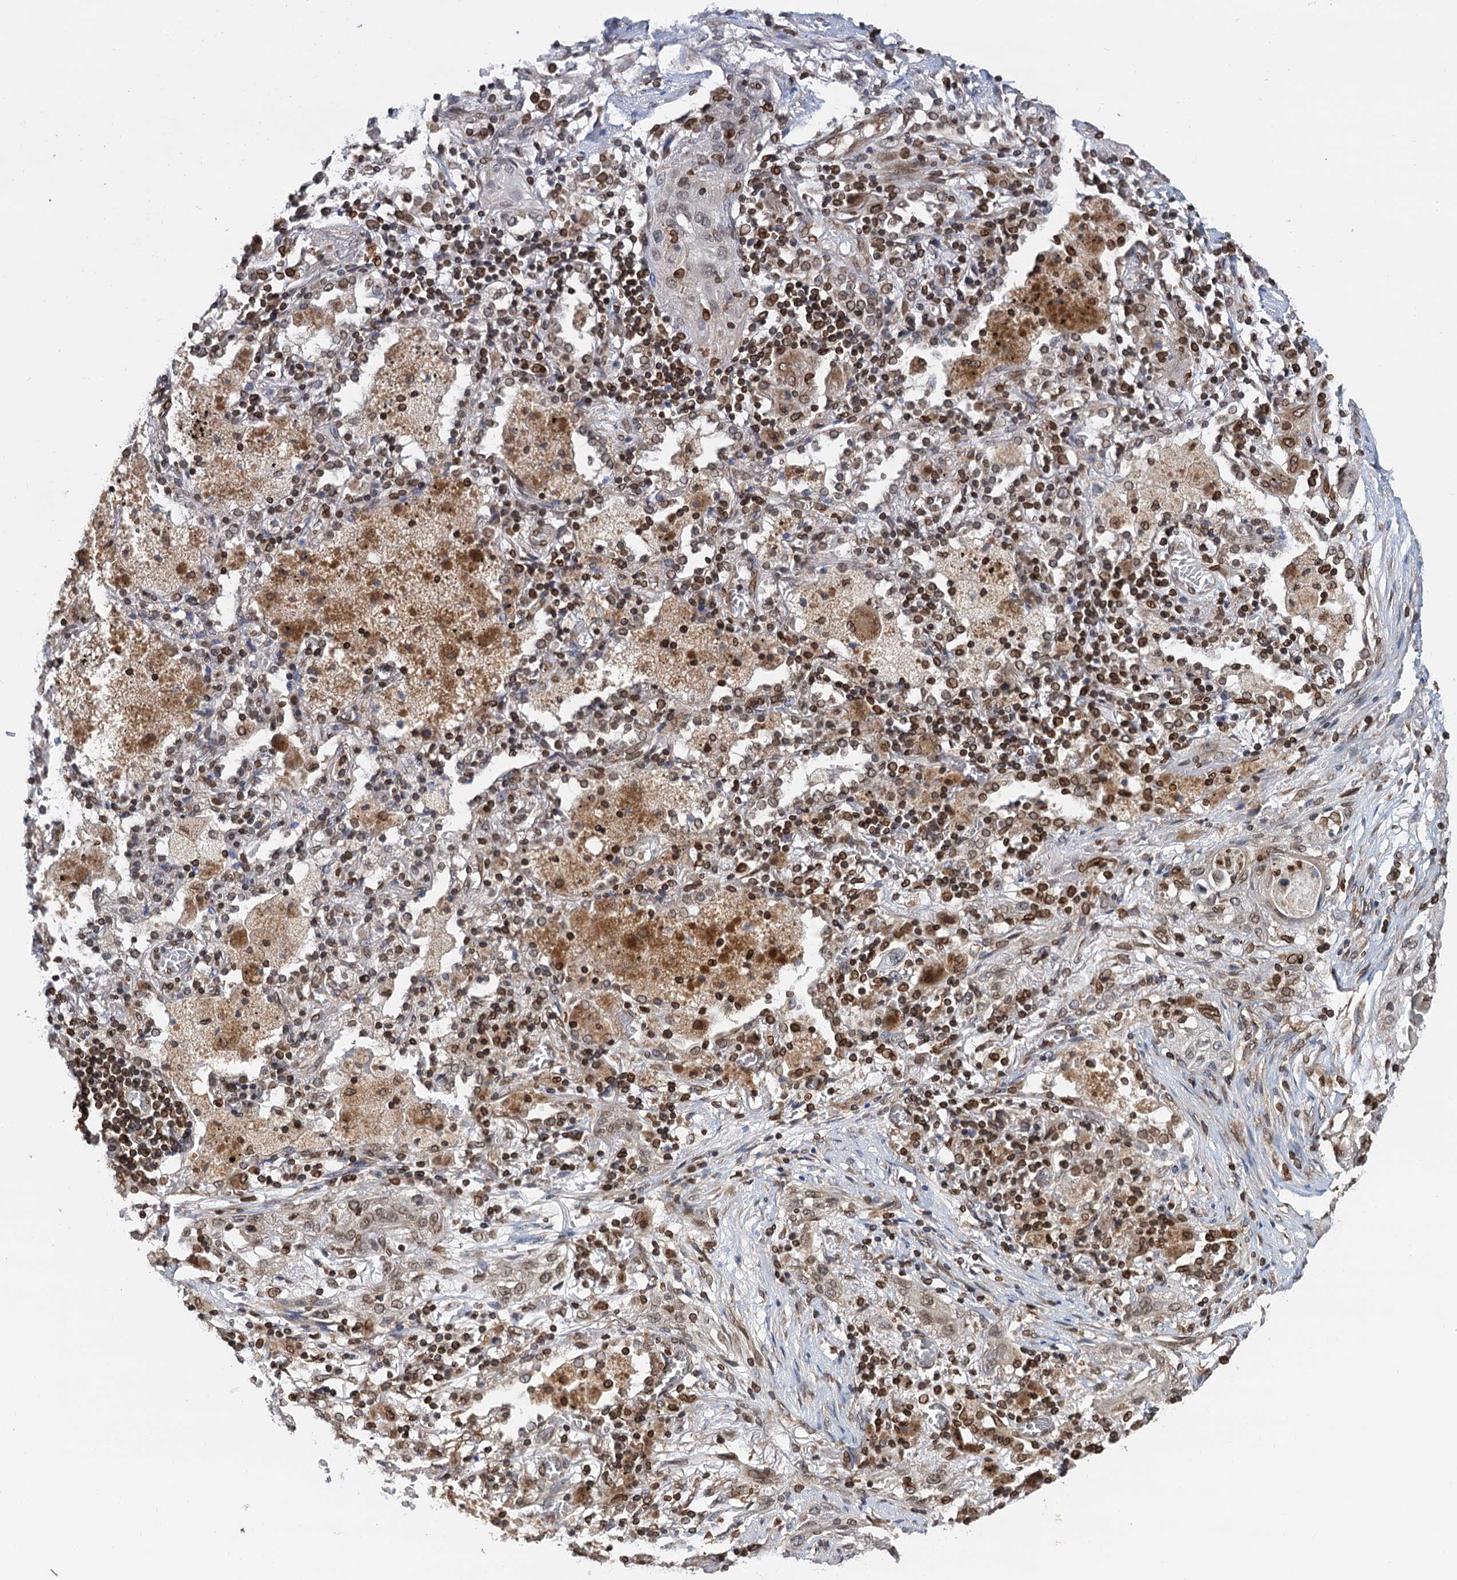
{"staining": {"intensity": "moderate", "quantity": ">75%", "location": "nuclear"}, "tissue": "lung cancer", "cell_type": "Tumor cells", "image_type": "cancer", "snomed": [{"axis": "morphology", "description": "Squamous cell carcinoma, NOS"}, {"axis": "topography", "description": "Lung"}], "caption": "Immunohistochemical staining of lung squamous cell carcinoma reveals moderate nuclear protein expression in approximately >75% of tumor cells.", "gene": "ZC3H13", "patient": {"sex": "female", "age": 47}}